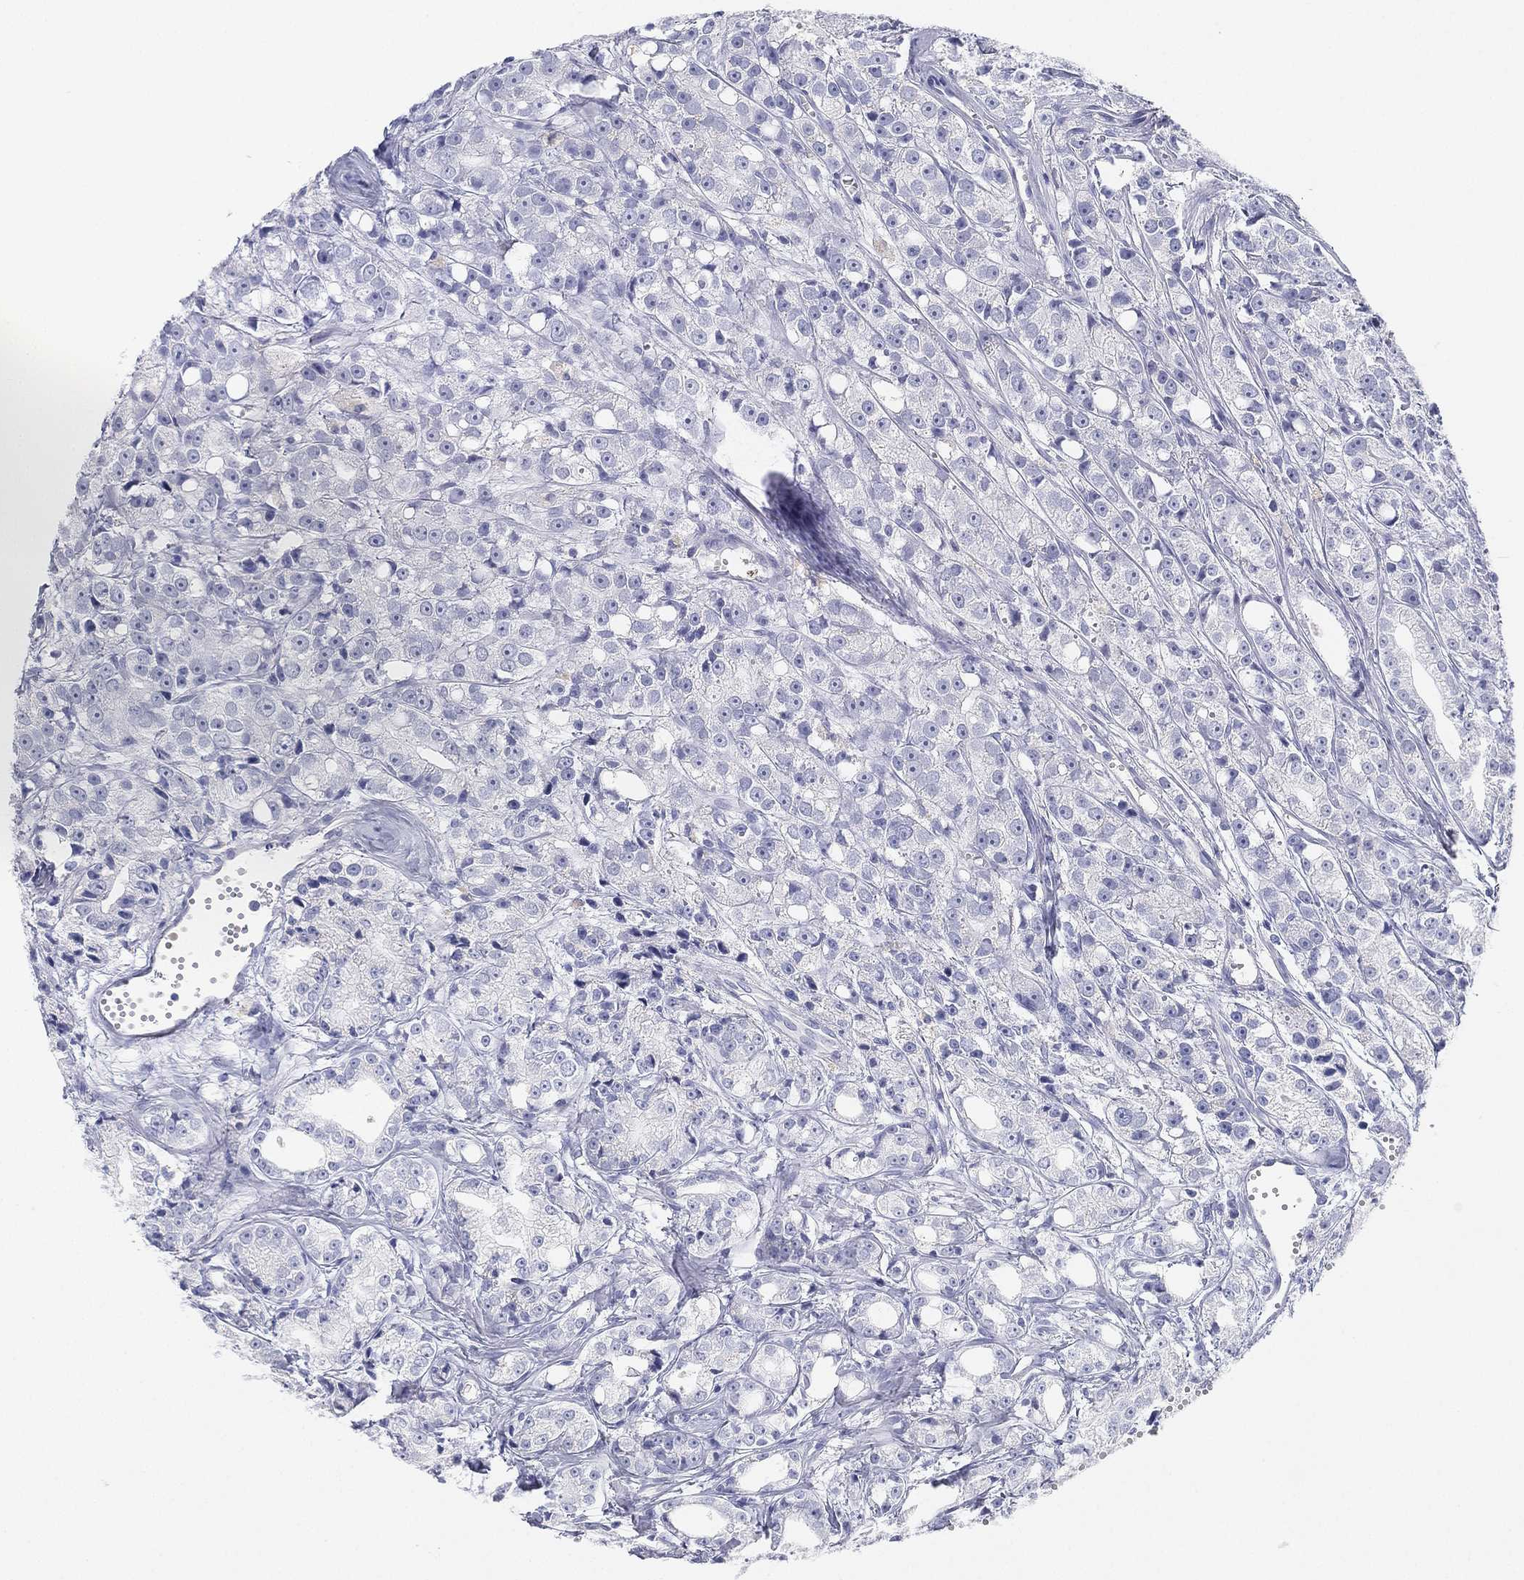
{"staining": {"intensity": "negative", "quantity": "none", "location": "none"}, "tissue": "prostate cancer", "cell_type": "Tumor cells", "image_type": "cancer", "snomed": [{"axis": "morphology", "description": "Adenocarcinoma, Medium grade"}, {"axis": "topography", "description": "Prostate"}], "caption": "An immunohistochemistry image of prostate cancer is shown. There is no staining in tumor cells of prostate cancer.", "gene": "GPR61", "patient": {"sex": "male", "age": 74}}